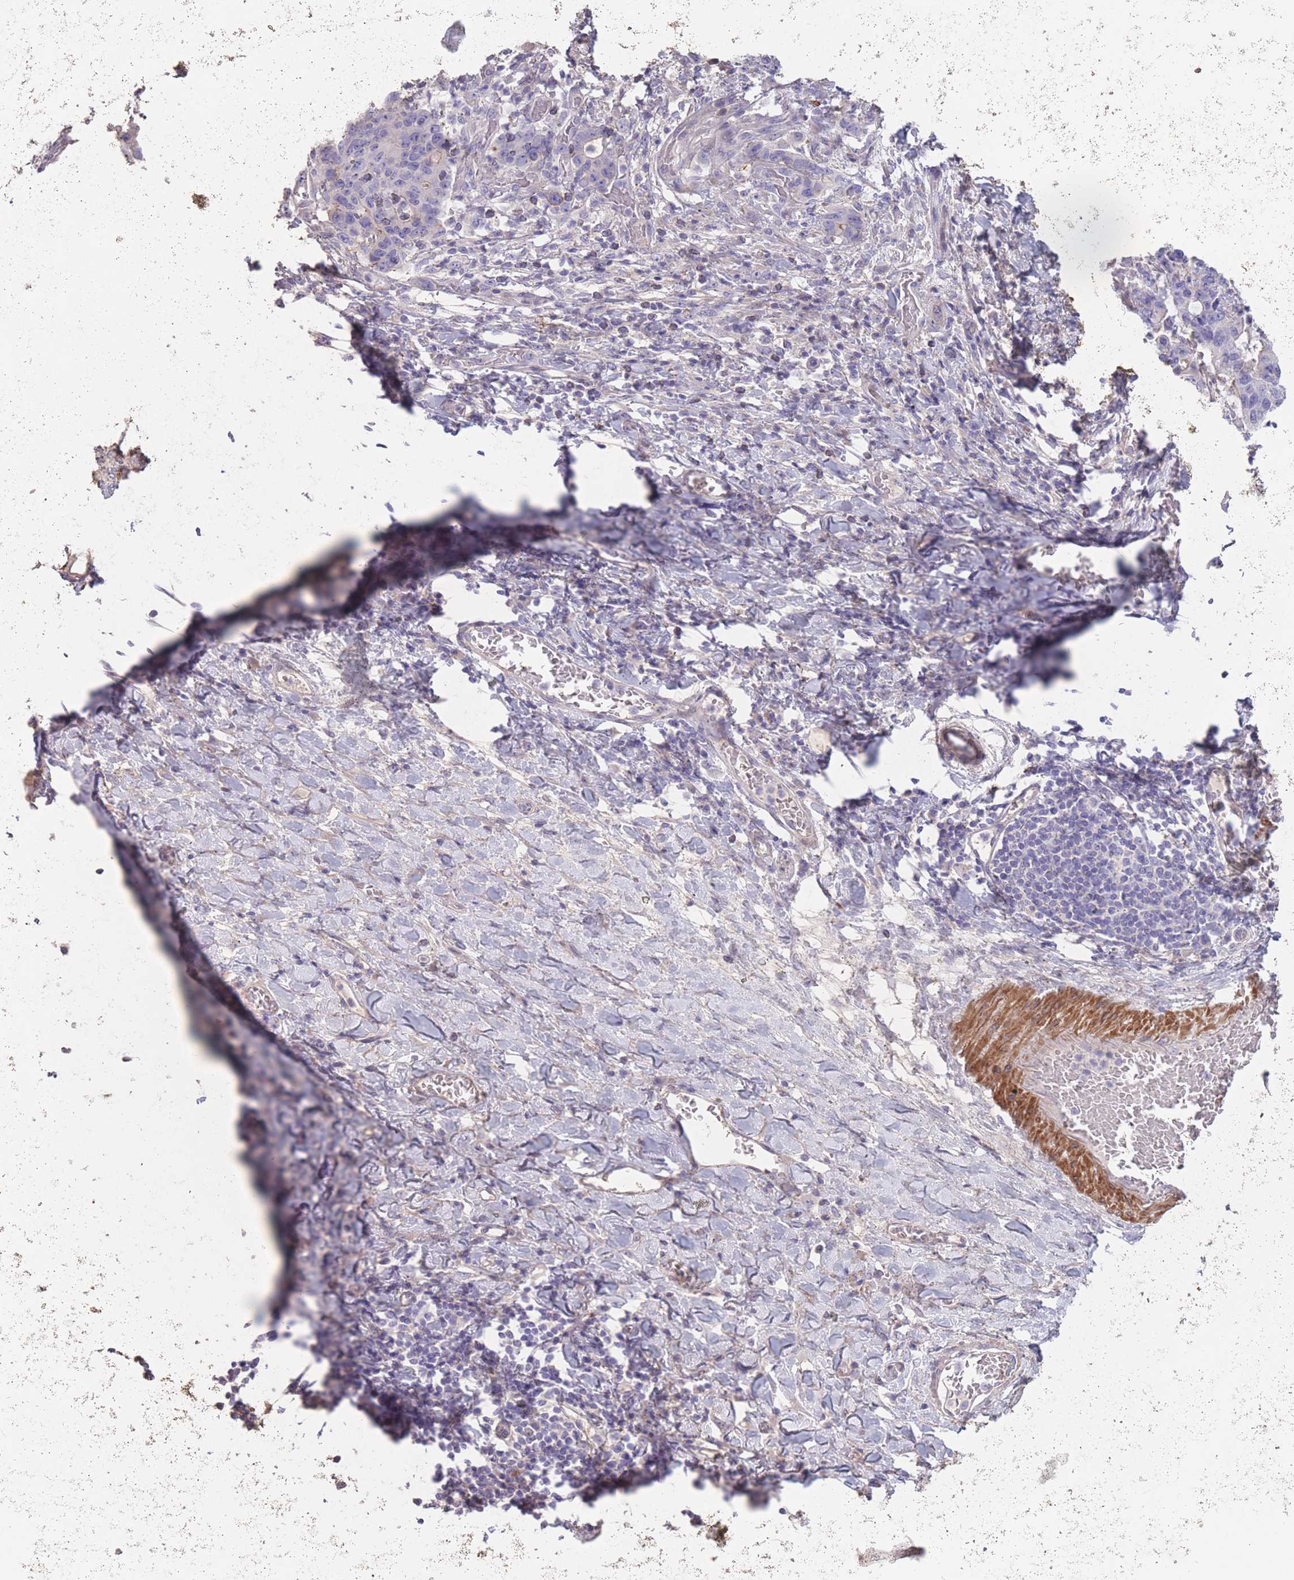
{"staining": {"intensity": "negative", "quantity": "none", "location": "none"}, "tissue": "stomach cancer", "cell_type": "Tumor cells", "image_type": "cancer", "snomed": [{"axis": "morphology", "description": "Normal tissue, NOS"}, {"axis": "morphology", "description": "Adenocarcinoma, NOS"}, {"axis": "topography", "description": "Stomach"}], "caption": "The immunohistochemistry (IHC) micrograph has no significant expression in tumor cells of adenocarcinoma (stomach) tissue. The staining was performed using DAB to visualize the protein expression in brown, while the nuclei were stained in blue with hematoxylin (Magnification: 20x).", "gene": "RSPH10B", "patient": {"sex": "female", "age": 64}}